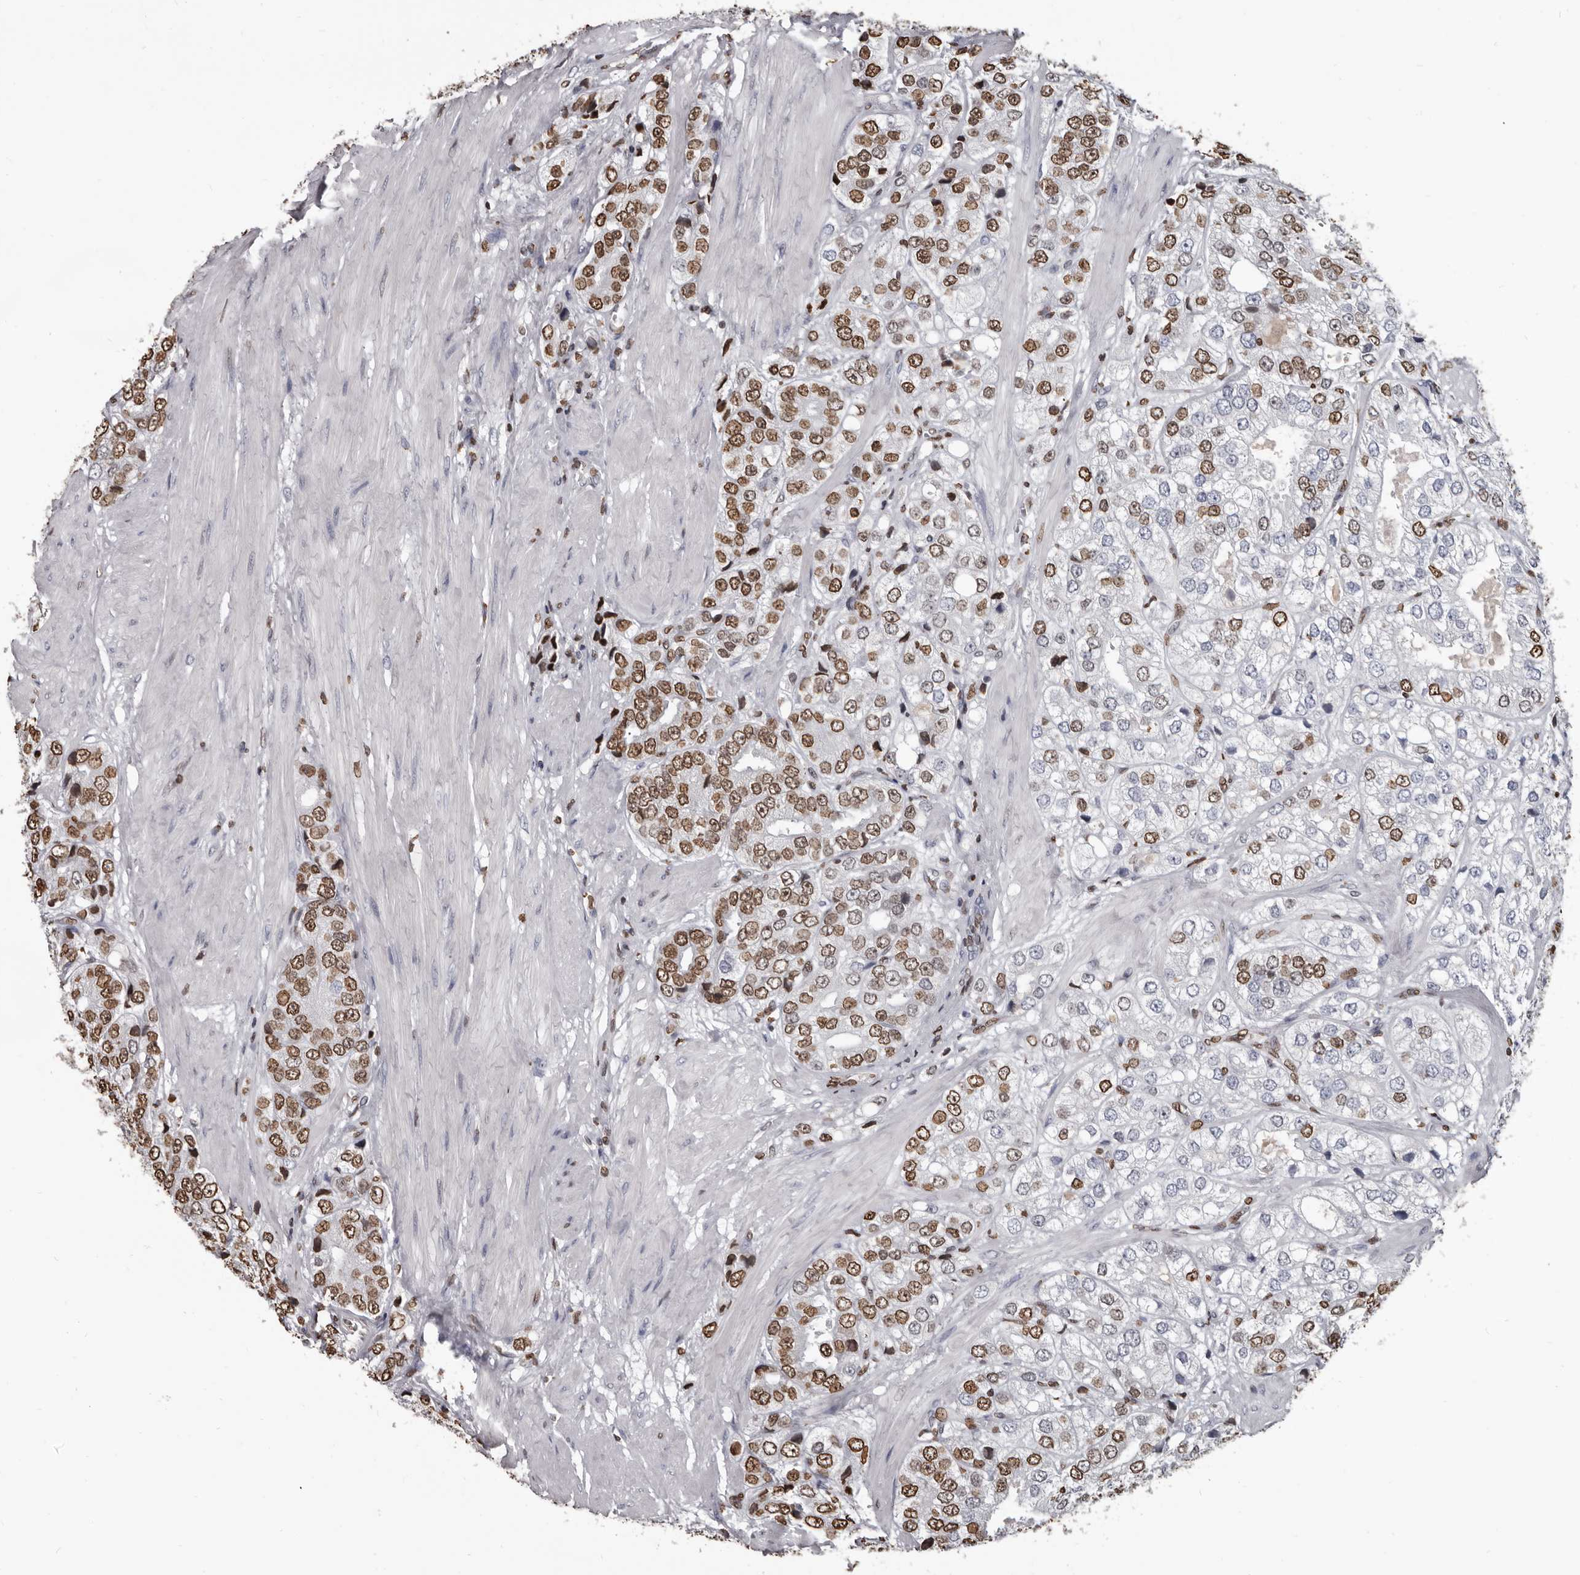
{"staining": {"intensity": "moderate", "quantity": ">75%", "location": "nuclear"}, "tissue": "prostate cancer", "cell_type": "Tumor cells", "image_type": "cancer", "snomed": [{"axis": "morphology", "description": "Adenocarcinoma, High grade"}, {"axis": "topography", "description": "Prostate"}], "caption": "Human prostate cancer (high-grade adenocarcinoma) stained with a brown dye demonstrates moderate nuclear positive expression in approximately >75% of tumor cells.", "gene": "AHR", "patient": {"sex": "male", "age": 50}}